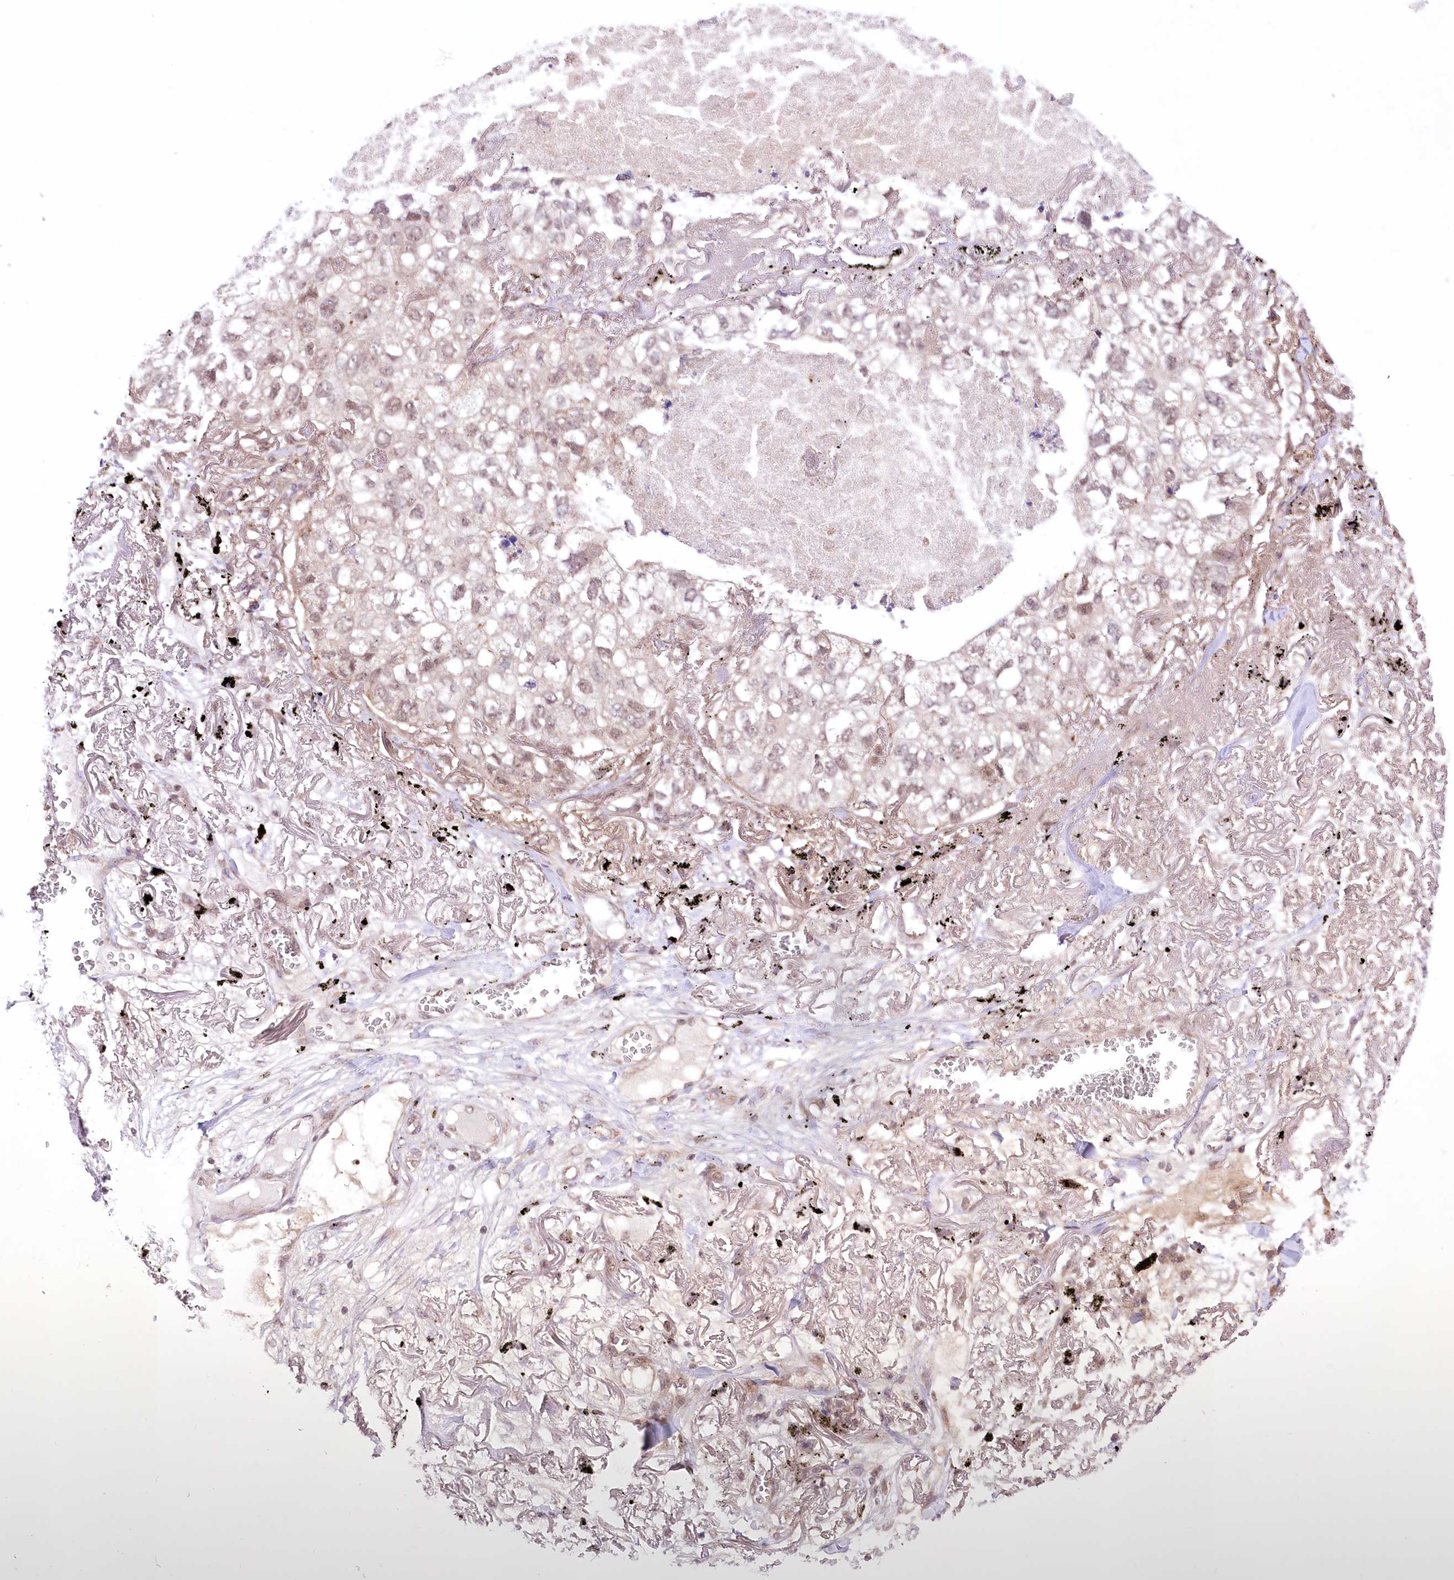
{"staining": {"intensity": "moderate", "quantity": "<25%", "location": "nuclear"}, "tissue": "lung cancer", "cell_type": "Tumor cells", "image_type": "cancer", "snomed": [{"axis": "morphology", "description": "Adenocarcinoma, NOS"}, {"axis": "topography", "description": "Lung"}], "caption": "A photomicrograph of human lung cancer stained for a protein displays moderate nuclear brown staining in tumor cells.", "gene": "ZMAT2", "patient": {"sex": "male", "age": 65}}